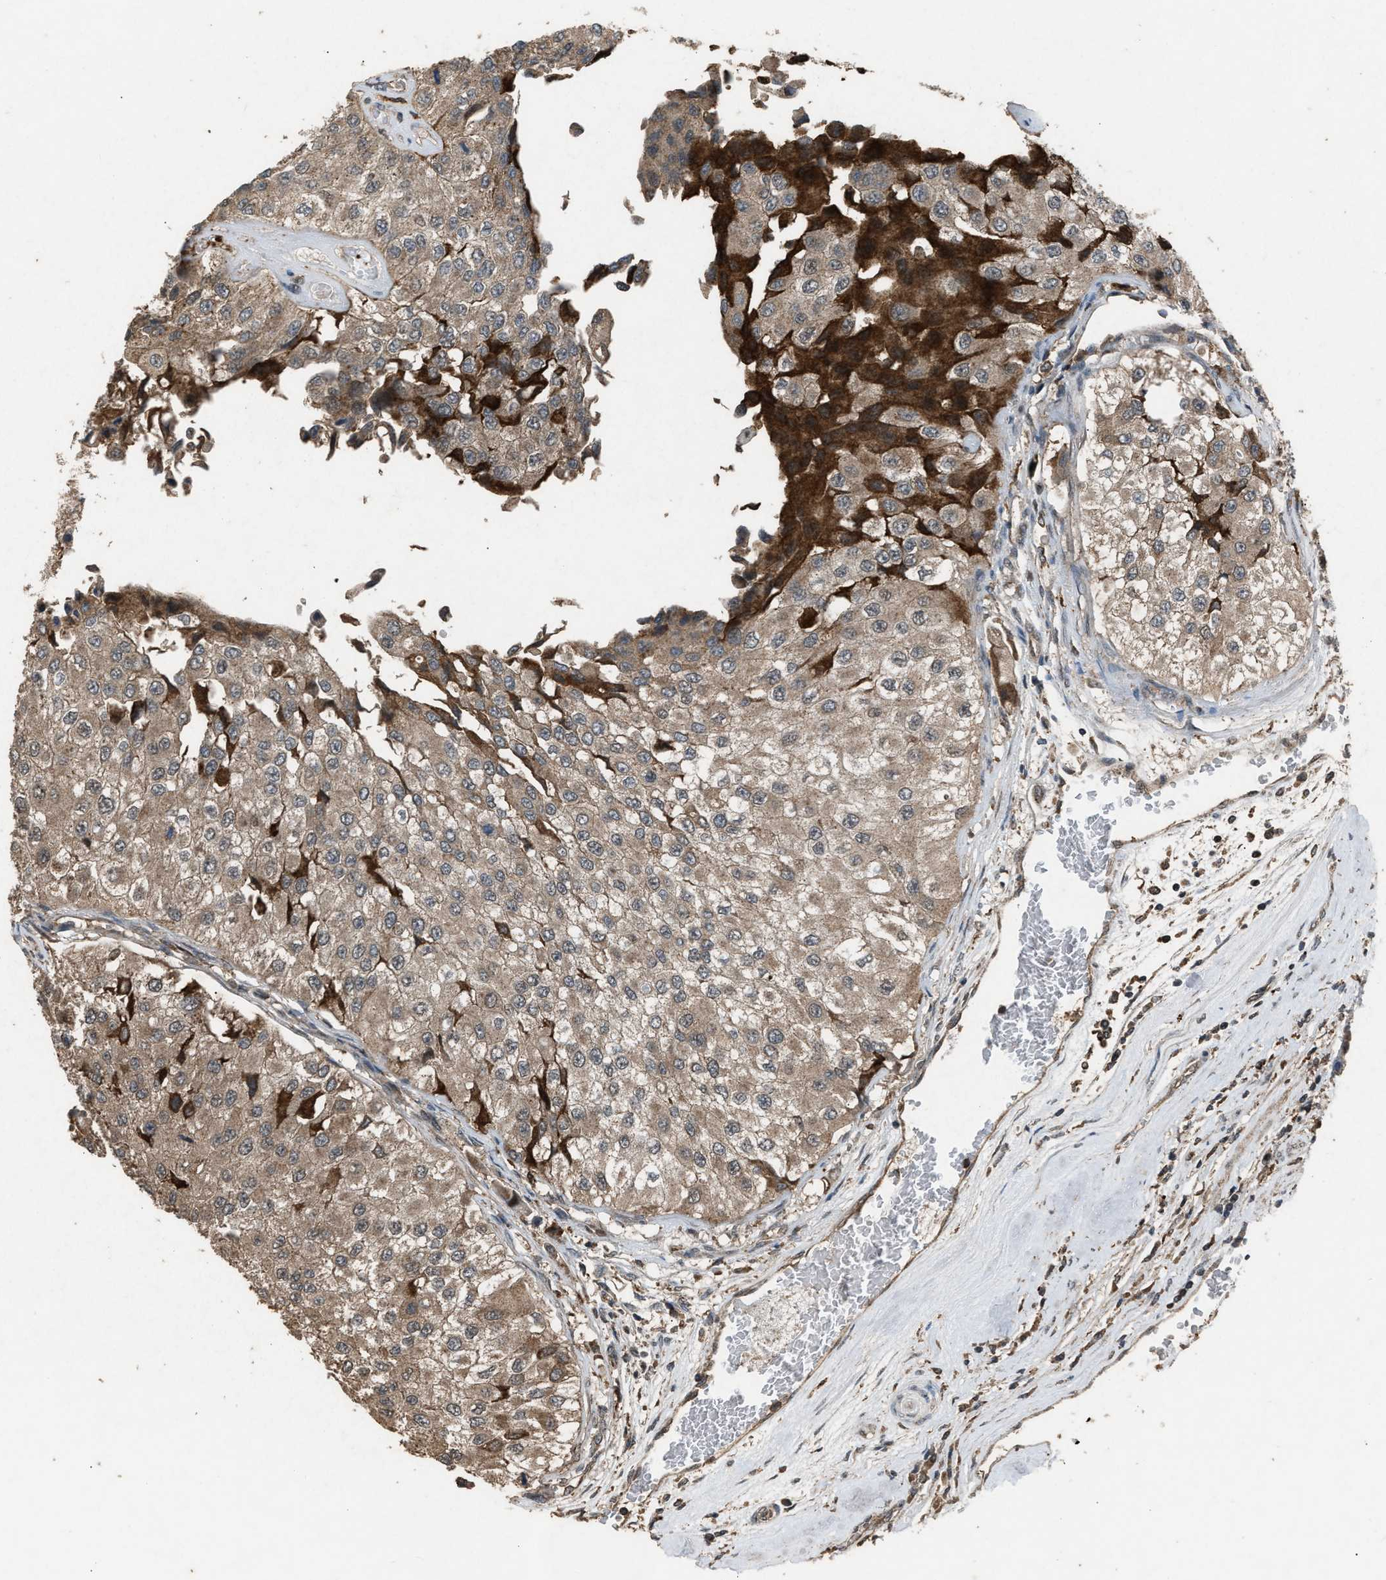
{"staining": {"intensity": "strong", "quantity": "<25%", "location": "cytoplasmic/membranous"}, "tissue": "urothelial cancer", "cell_type": "Tumor cells", "image_type": "cancer", "snomed": [{"axis": "morphology", "description": "Urothelial carcinoma, High grade"}, {"axis": "topography", "description": "Kidney"}, {"axis": "topography", "description": "Urinary bladder"}], "caption": "Urothelial carcinoma (high-grade) was stained to show a protein in brown. There is medium levels of strong cytoplasmic/membranous positivity in about <25% of tumor cells. Using DAB (brown) and hematoxylin (blue) stains, captured at high magnification using brightfield microscopy.", "gene": "PSMD1", "patient": {"sex": "male", "age": 77}}